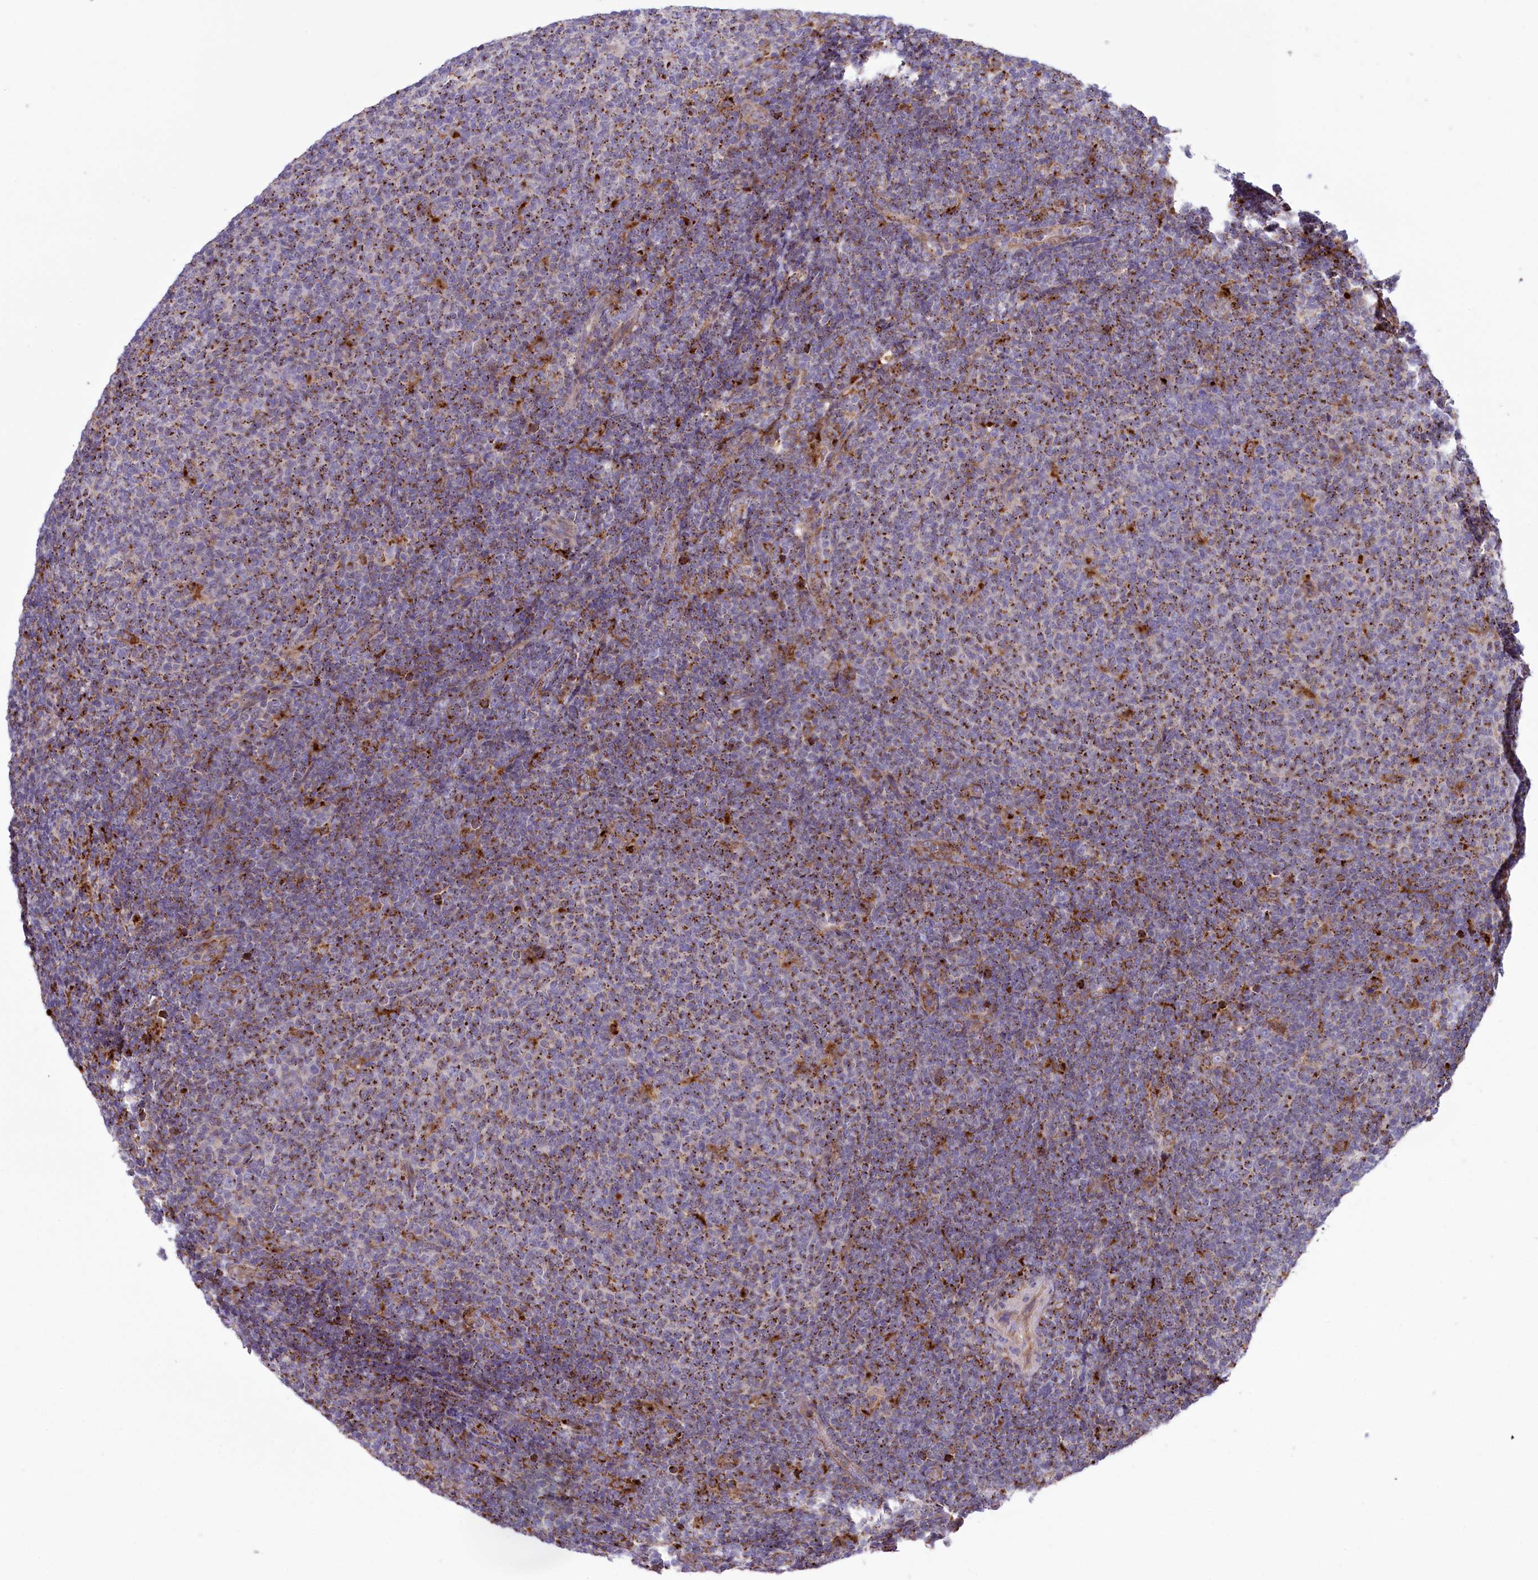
{"staining": {"intensity": "strong", "quantity": "25%-75%", "location": "cytoplasmic/membranous"}, "tissue": "lymphoma", "cell_type": "Tumor cells", "image_type": "cancer", "snomed": [{"axis": "morphology", "description": "Malignant lymphoma, non-Hodgkin's type, Low grade"}, {"axis": "topography", "description": "Lymph node"}], "caption": "Immunohistochemistry (DAB (3,3'-diaminobenzidine)) staining of human lymphoma demonstrates strong cytoplasmic/membranous protein staining in about 25%-75% of tumor cells.", "gene": "MAN2B1", "patient": {"sex": "male", "age": 66}}